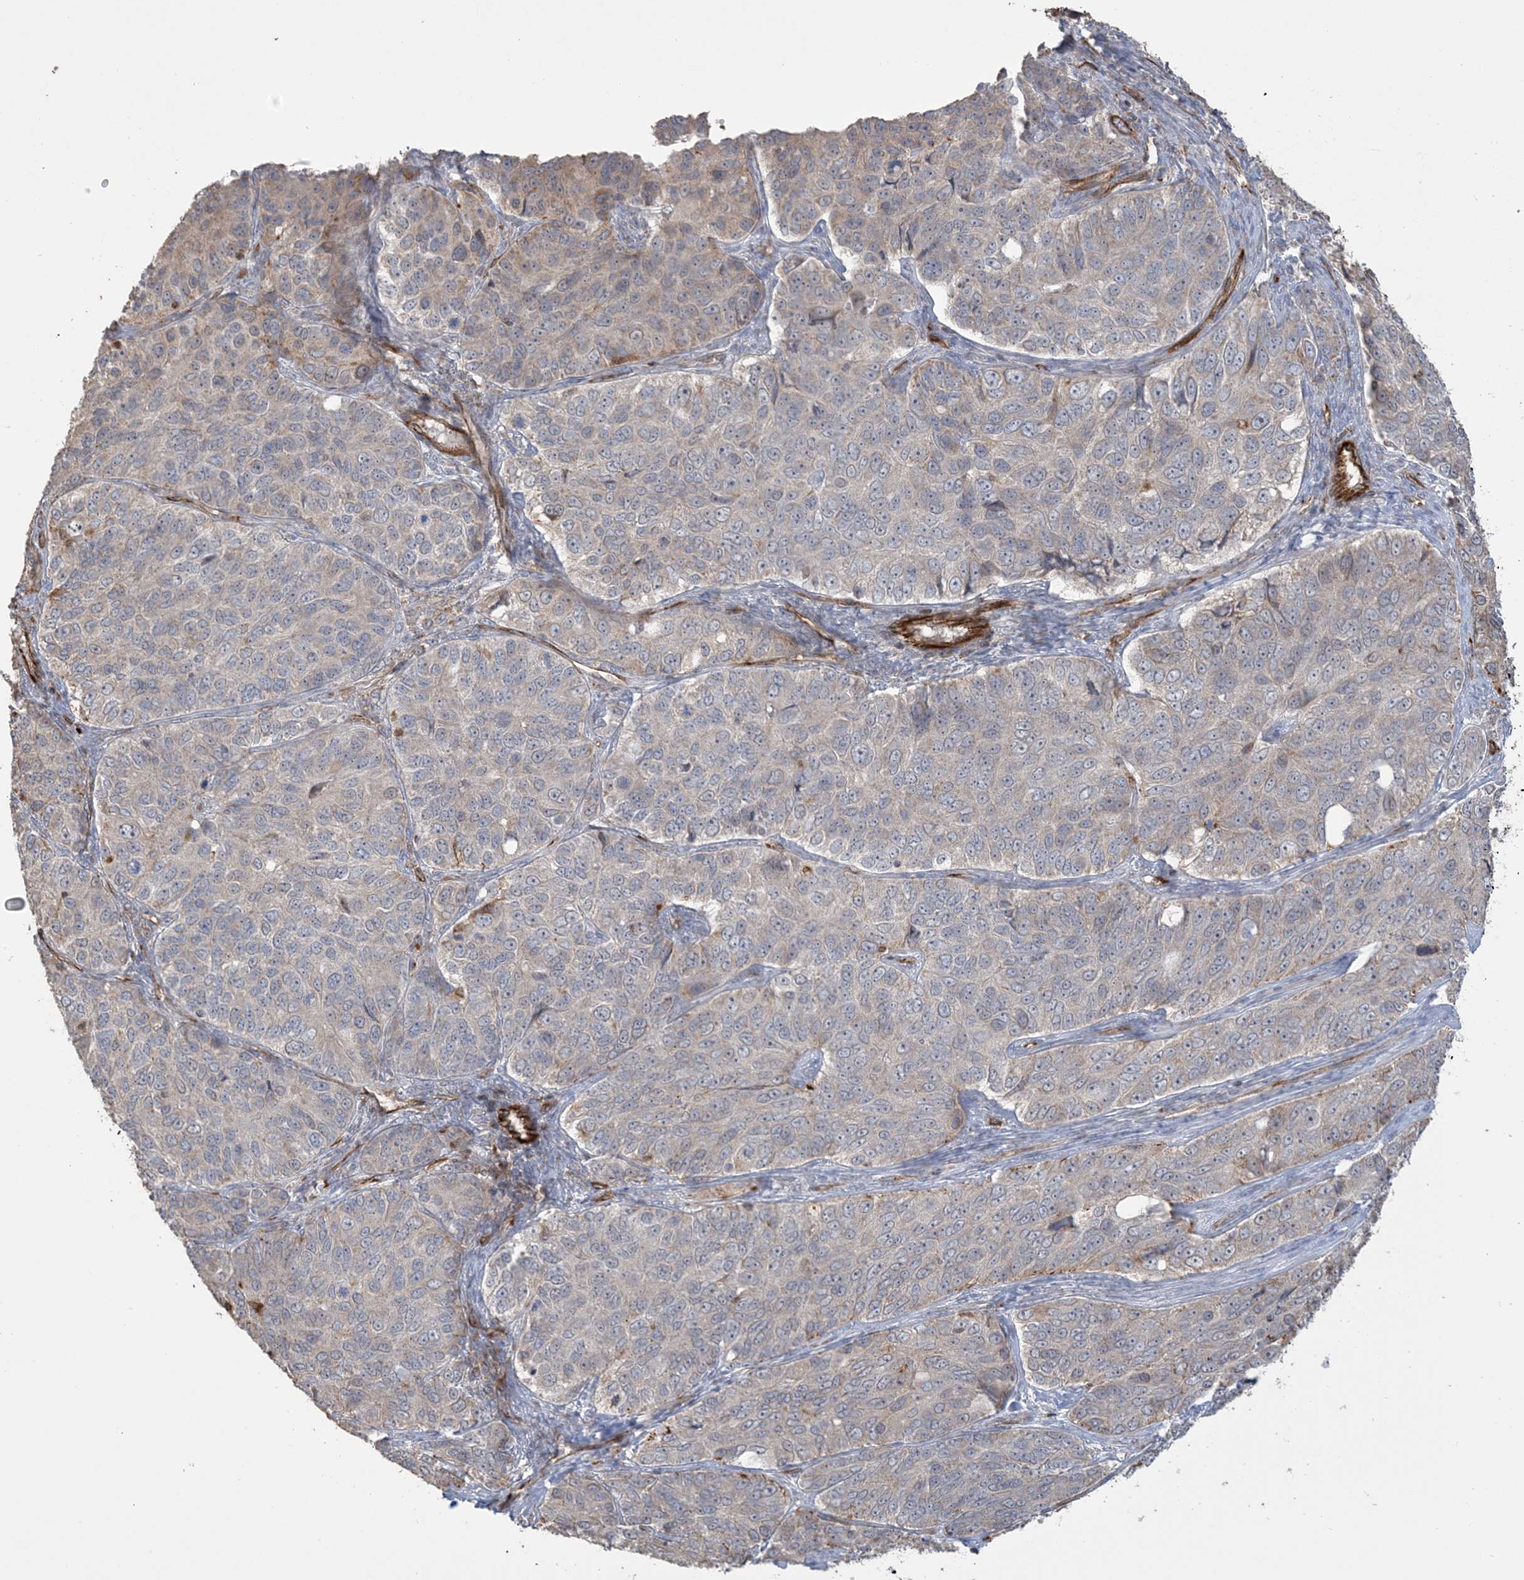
{"staining": {"intensity": "weak", "quantity": "<25%", "location": "cytoplasmic/membranous"}, "tissue": "ovarian cancer", "cell_type": "Tumor cells", "image_type": "cancer", "snomed": [{"axis": "morphology", "description": "Carcinoma, endometroid"}, {"axis": "topography", "description": "Ovary"}], "caption": "DAB (3,3'-diaminobenzidine) immunohistochemical staining of human endometroid carcinoma (ovarian) reveals no significant positivity in tumor cells.", "gene": "AGA", "patient": {"sex": "female", "age": 51}}